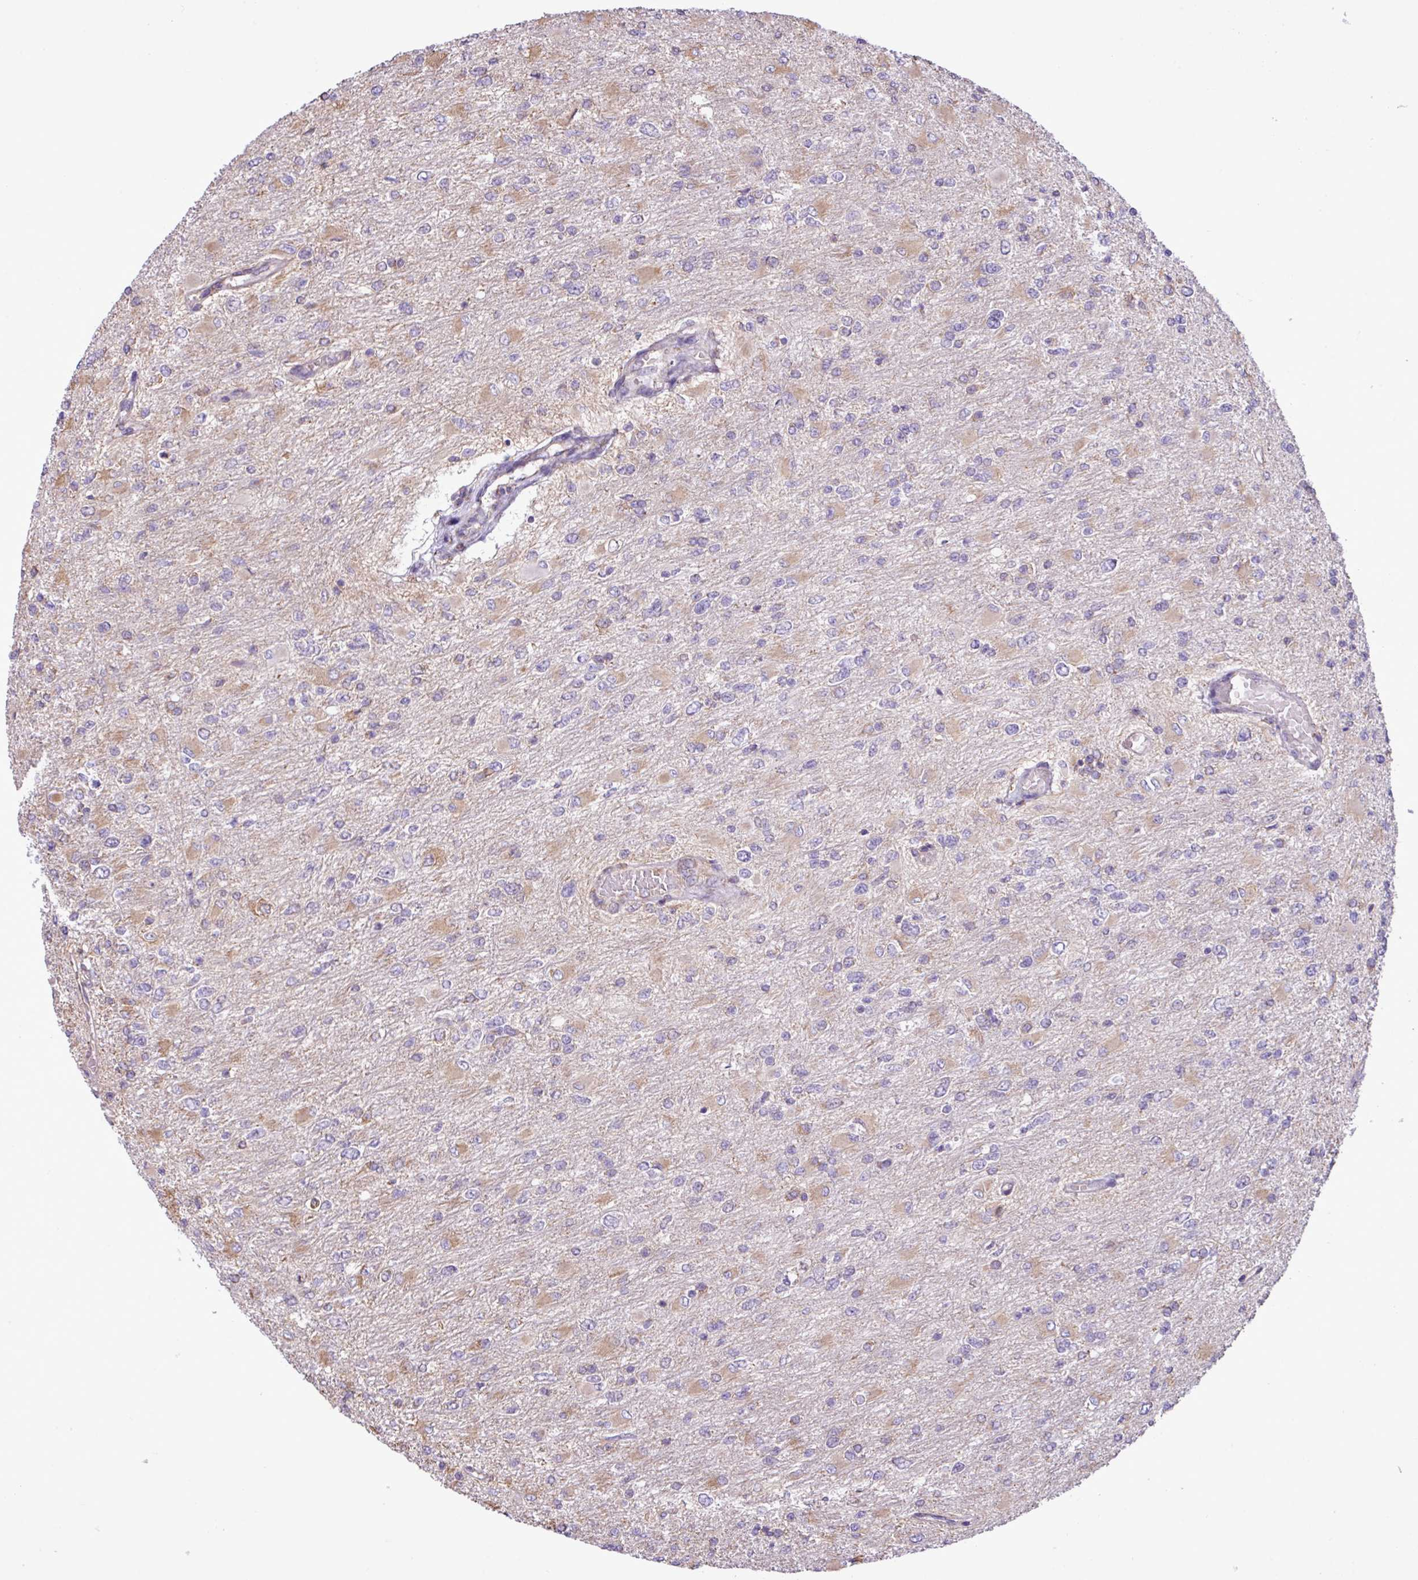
{"staining": {"intensity": "weak", "quantity": "25%-75%", "location": "cytoplasmic/membranous"}, "tissue": "glioma", "cell_type": "Tumor cells", "image_type": "cancer", "snomed": [{"axis": "morphology", "description": "Glioma, malignant, High grade"}, {"axis": "topography", "description": "Cerebral cortex"}], "caption": "The photomicrograph displays staining of glioma, revealing weak cytoplasmic/membranous protein expression (brown color) within tumor cells.", "gene": "ZSCAN5A", "patient": {"sex": "female", "age": 36}}